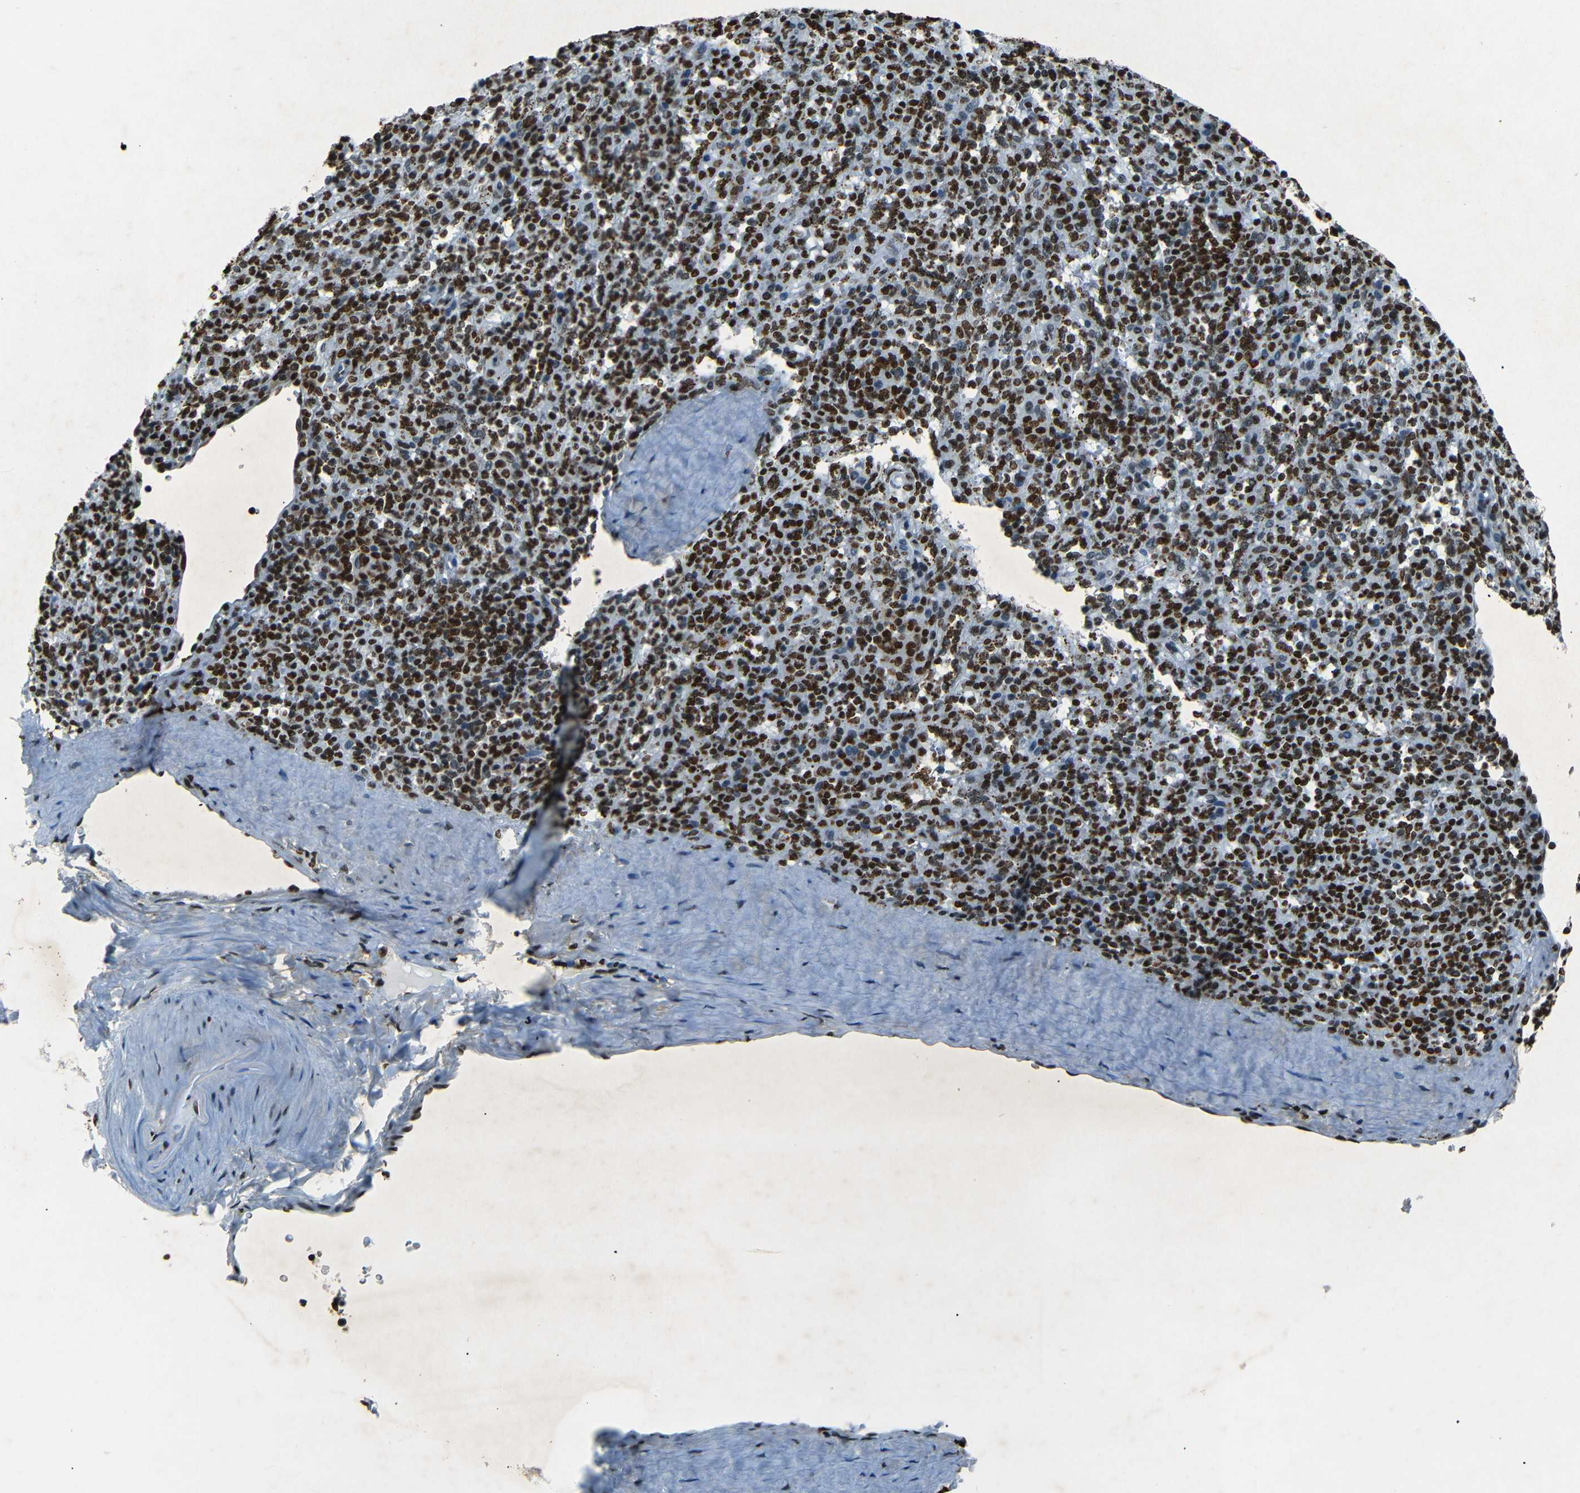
{"staining": {"intensity": "strong", "quantity": ">75%", "location": "nuclear"}, "tissue": "spleen", "cell_type": "Cells in red pulp", "image_type": "normal", "snomed": [{"axis": "morphology", "description": "Normal tissue, NOS"}, {"axis": "topography", "description": "Spleen"}], "caption": "A high amount of strong nuclear positivity is seen in about >75% of cells in red pulp in unremarkable spleen. (DAB = brown stain, brightfield microscopy at high magnification).", "gene": "HMGN1", "patient": {"sex": "male", "age": 36}}